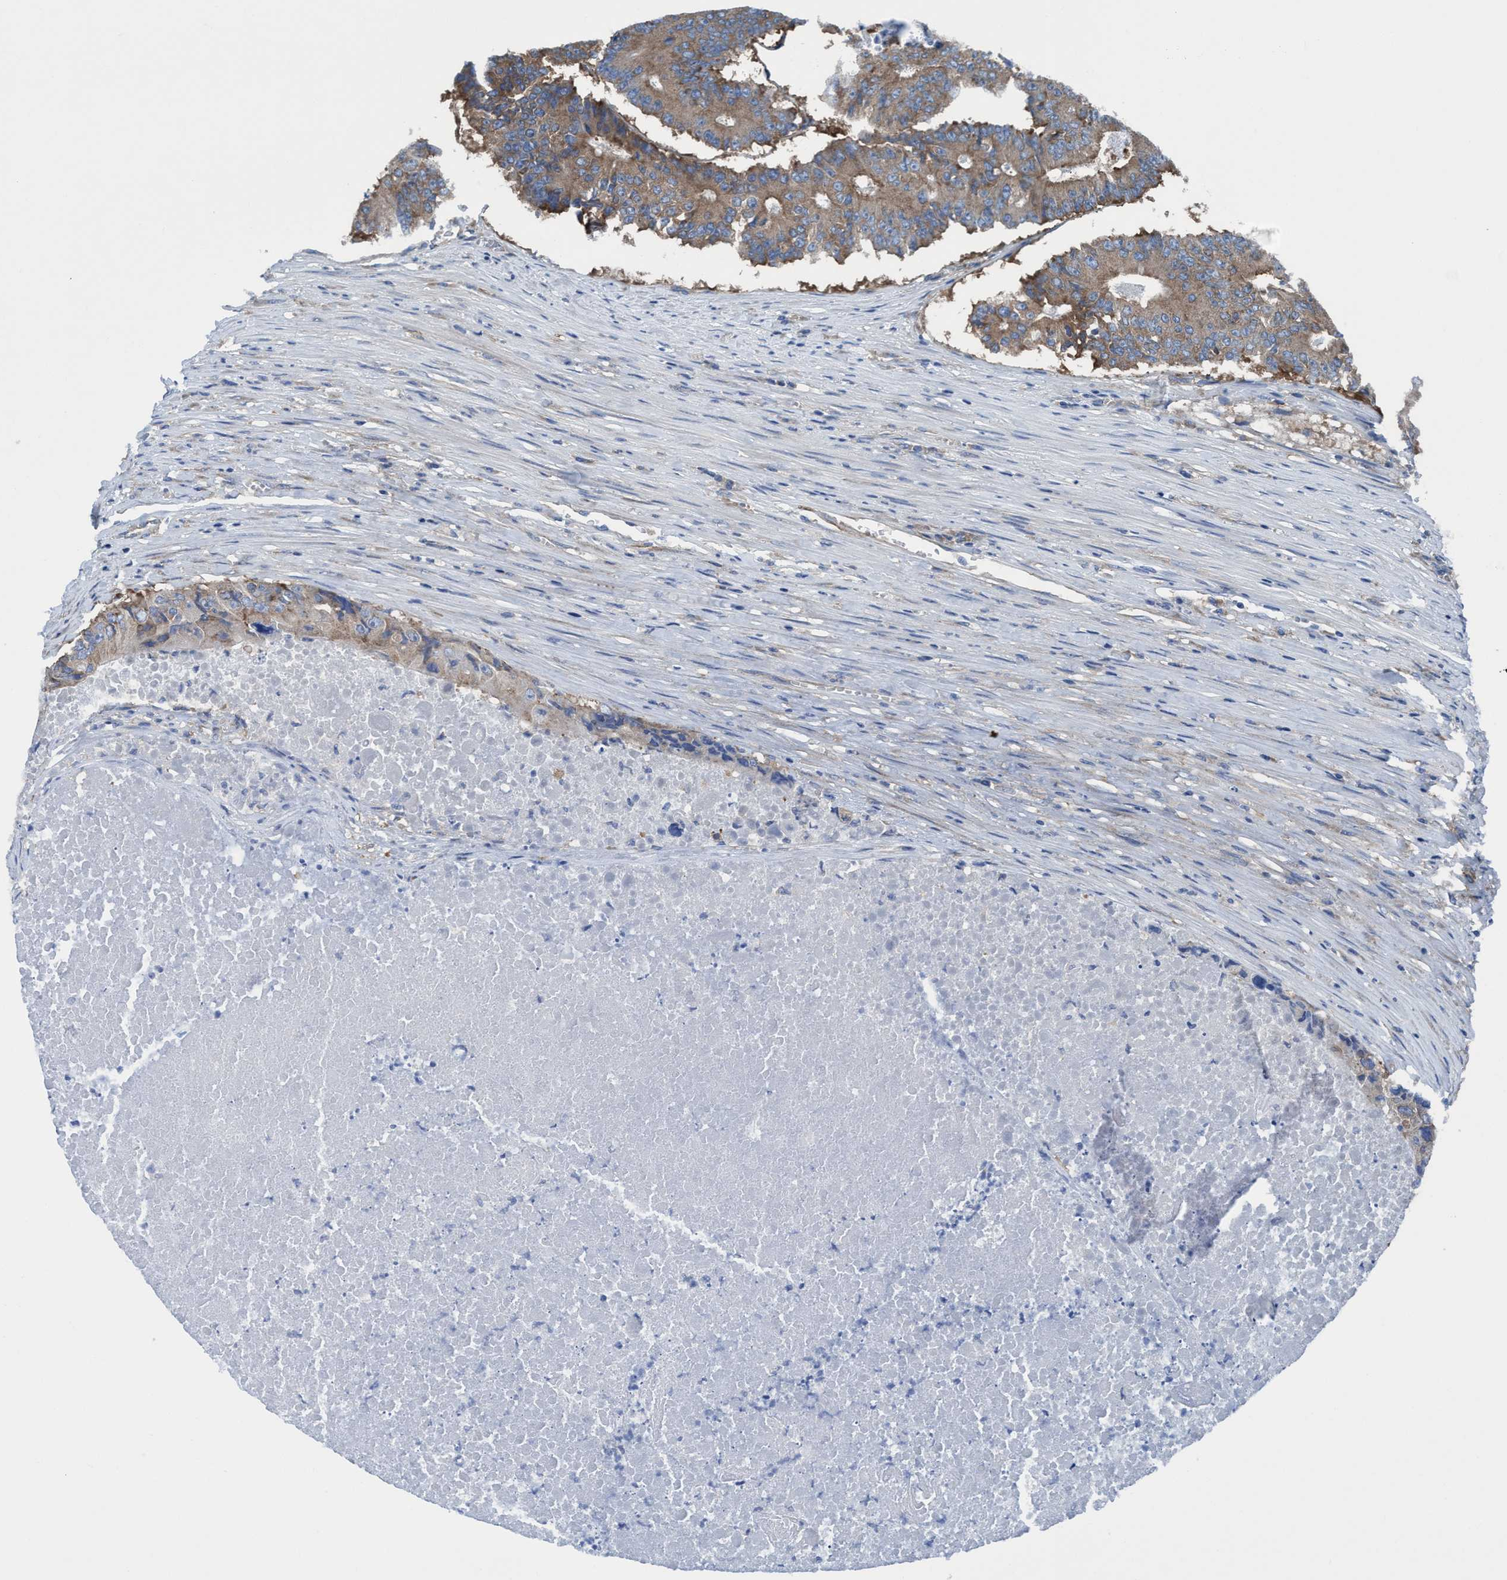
{"staining": {"intensity": "moderate", "quantity": ">75%", "location": "cytoplasmic/membranous"}, "tissue": "colorectal cancer", "cell_type": "Tumor cells", "image_type": "cancer", "snomed": [{"axis": "morphology", "description": "Adenocarcinoma, NOS"}, {"axis": "topography", "description": "Colon"}], "caption": "There is medium levels of moderate cytoplasmic/membranous expression in tumor cells of colorectal cancer, as demonstrated by immunohistochemical staining (brown color).", "gene": "NMT1", "patient": {"sex": "male", "age": 87}}